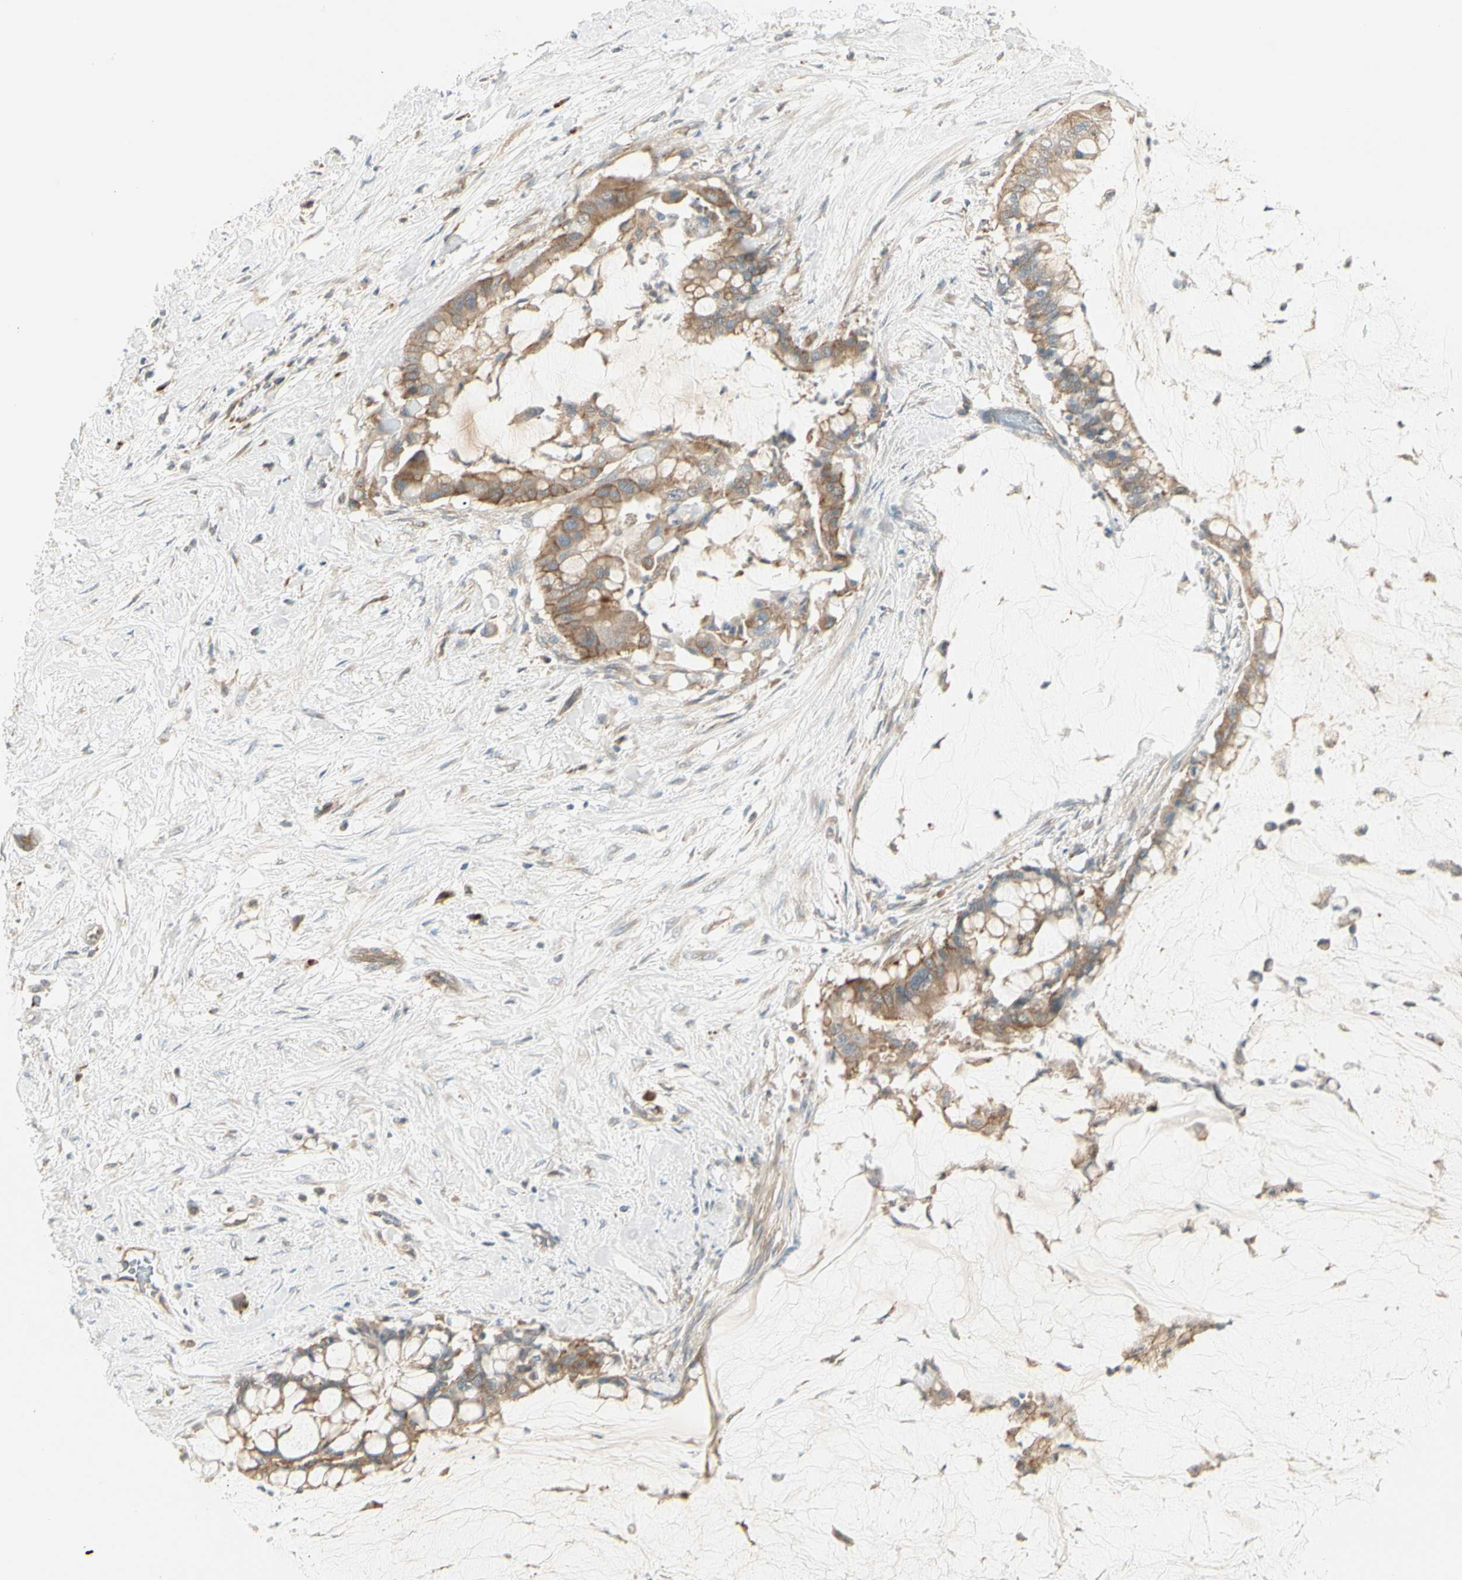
{"staining": {"intensity": "moderate", "quantity": ">75%", "location": "cytoplasmic/membranous"}, "tissue": "pancreatic cancer", "cell_type": "Tumor cells", "image_type": "cancer", "snomed": [{"axis": "morphology", "description": "Adenocarcinoma, NOS"}, {"axis": "topography", "description": "Pancreas"}], "caption": "A medium amount of moderate cytoplasmic/membranous staining is seen in about >75% of tumor cells in pancreatic cancer (adenocarcinoma) tissue.", "gene": "AGFG1", "patient": {"sex": "male", "age": 41}}